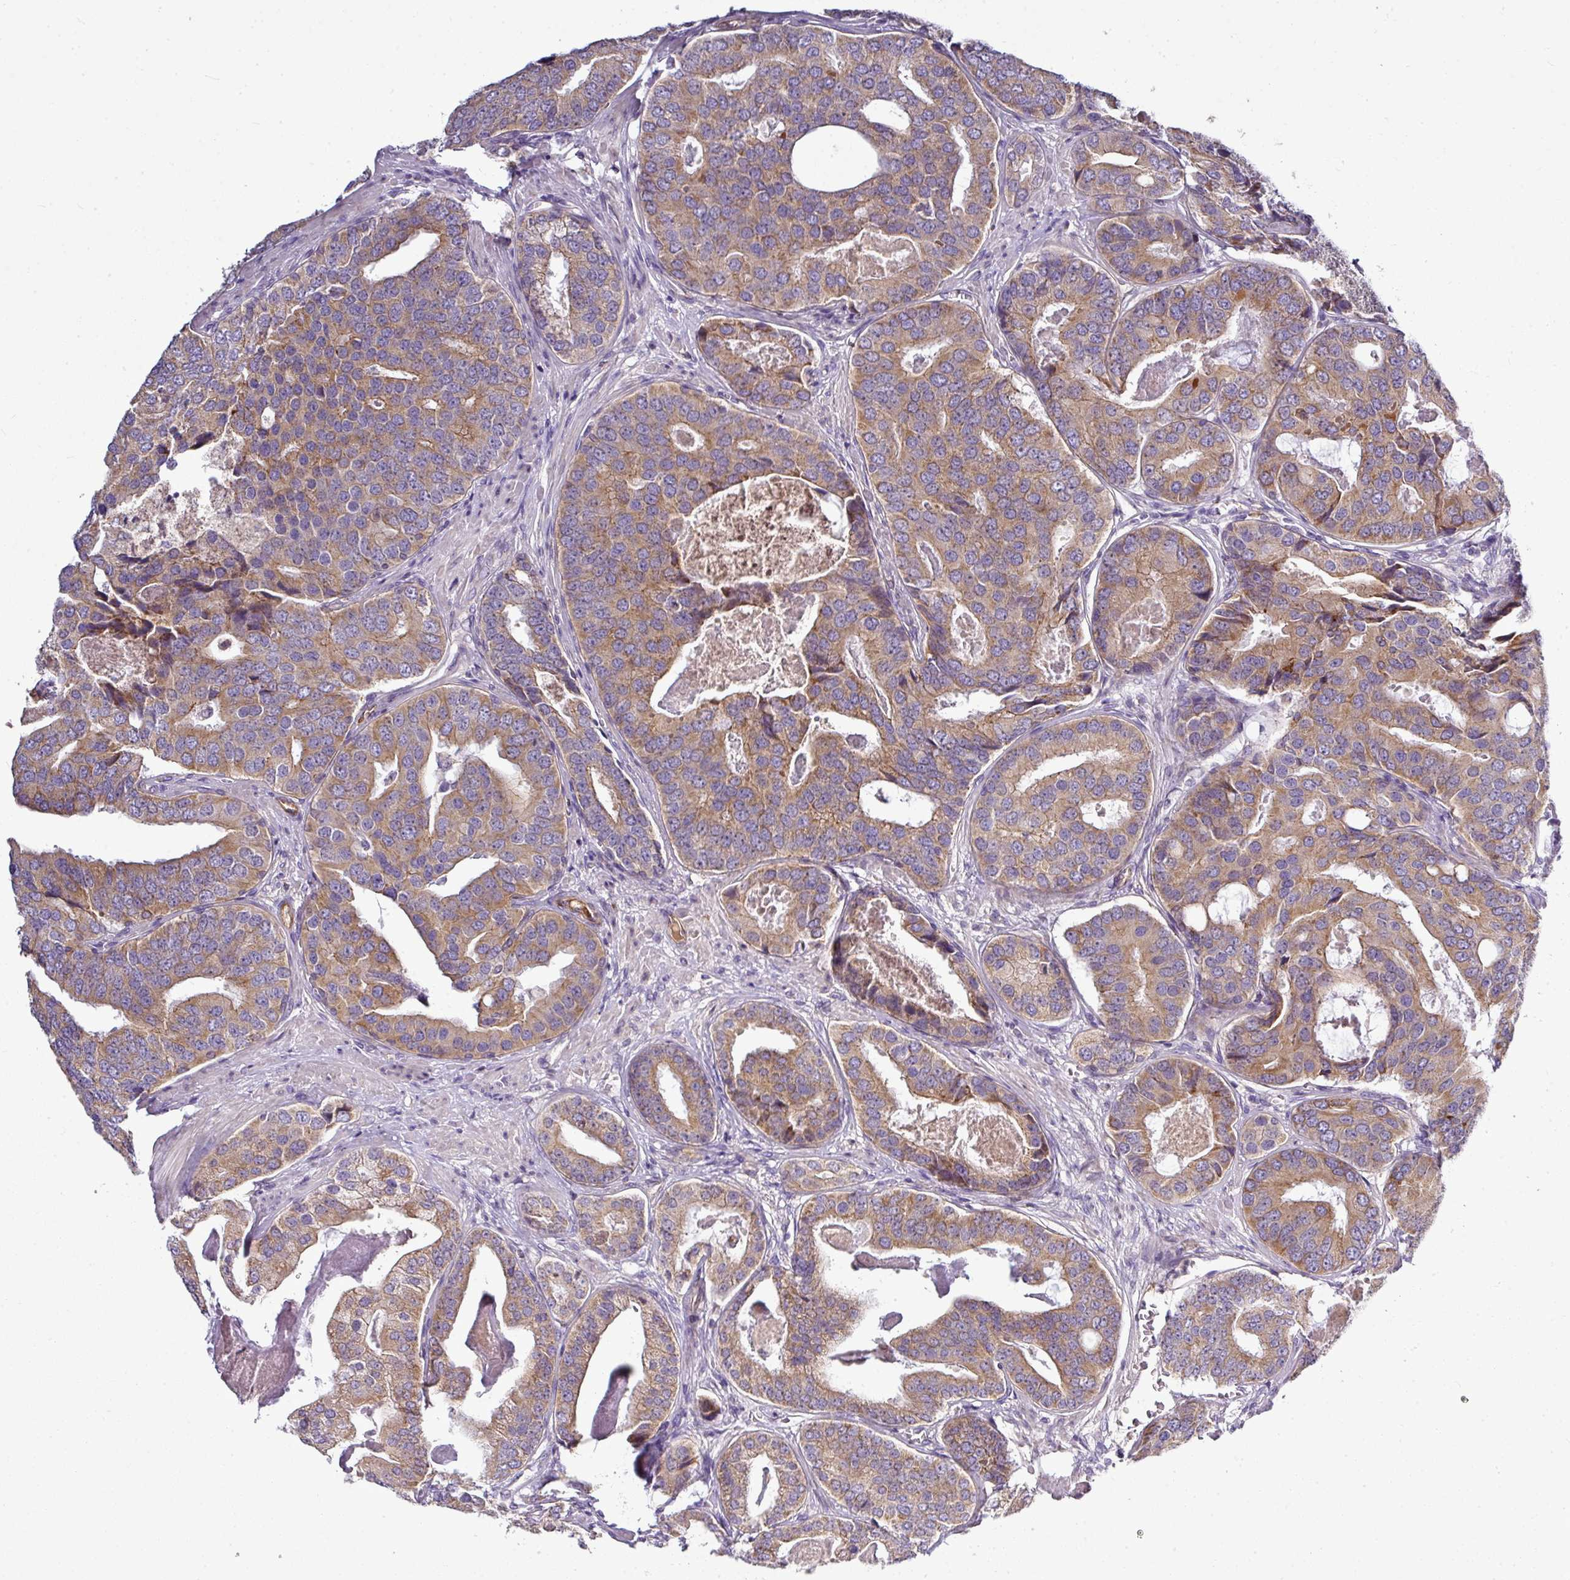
{"staining": {"intensity": "moderate", "quantity": ">75%", "location": "cytoplasmic/membranous"}, "tissue": "prostate cancer", "cell_type": "Tumor cells", "image_type": "cancer", "snomed": [{"axis": "morphology", "description": "Adenocarcinoma, High grade"}, {"axis": "topography", "description": "Prostate"}], "caption": "Protein expression analysis of prostate cancer (high-grade adenocarcinoma) demonstrates moderate cytoplasmic/membranous positivity in approximately >75% of tumor cells. Using DAB (3,3'-diaminobenzidine) (brown) and hematoxylin (blue) stains, captured at high magnification using brightfield microscopy.", "gene": "GAN", "patient": {"sex": "male", "age": 71}}